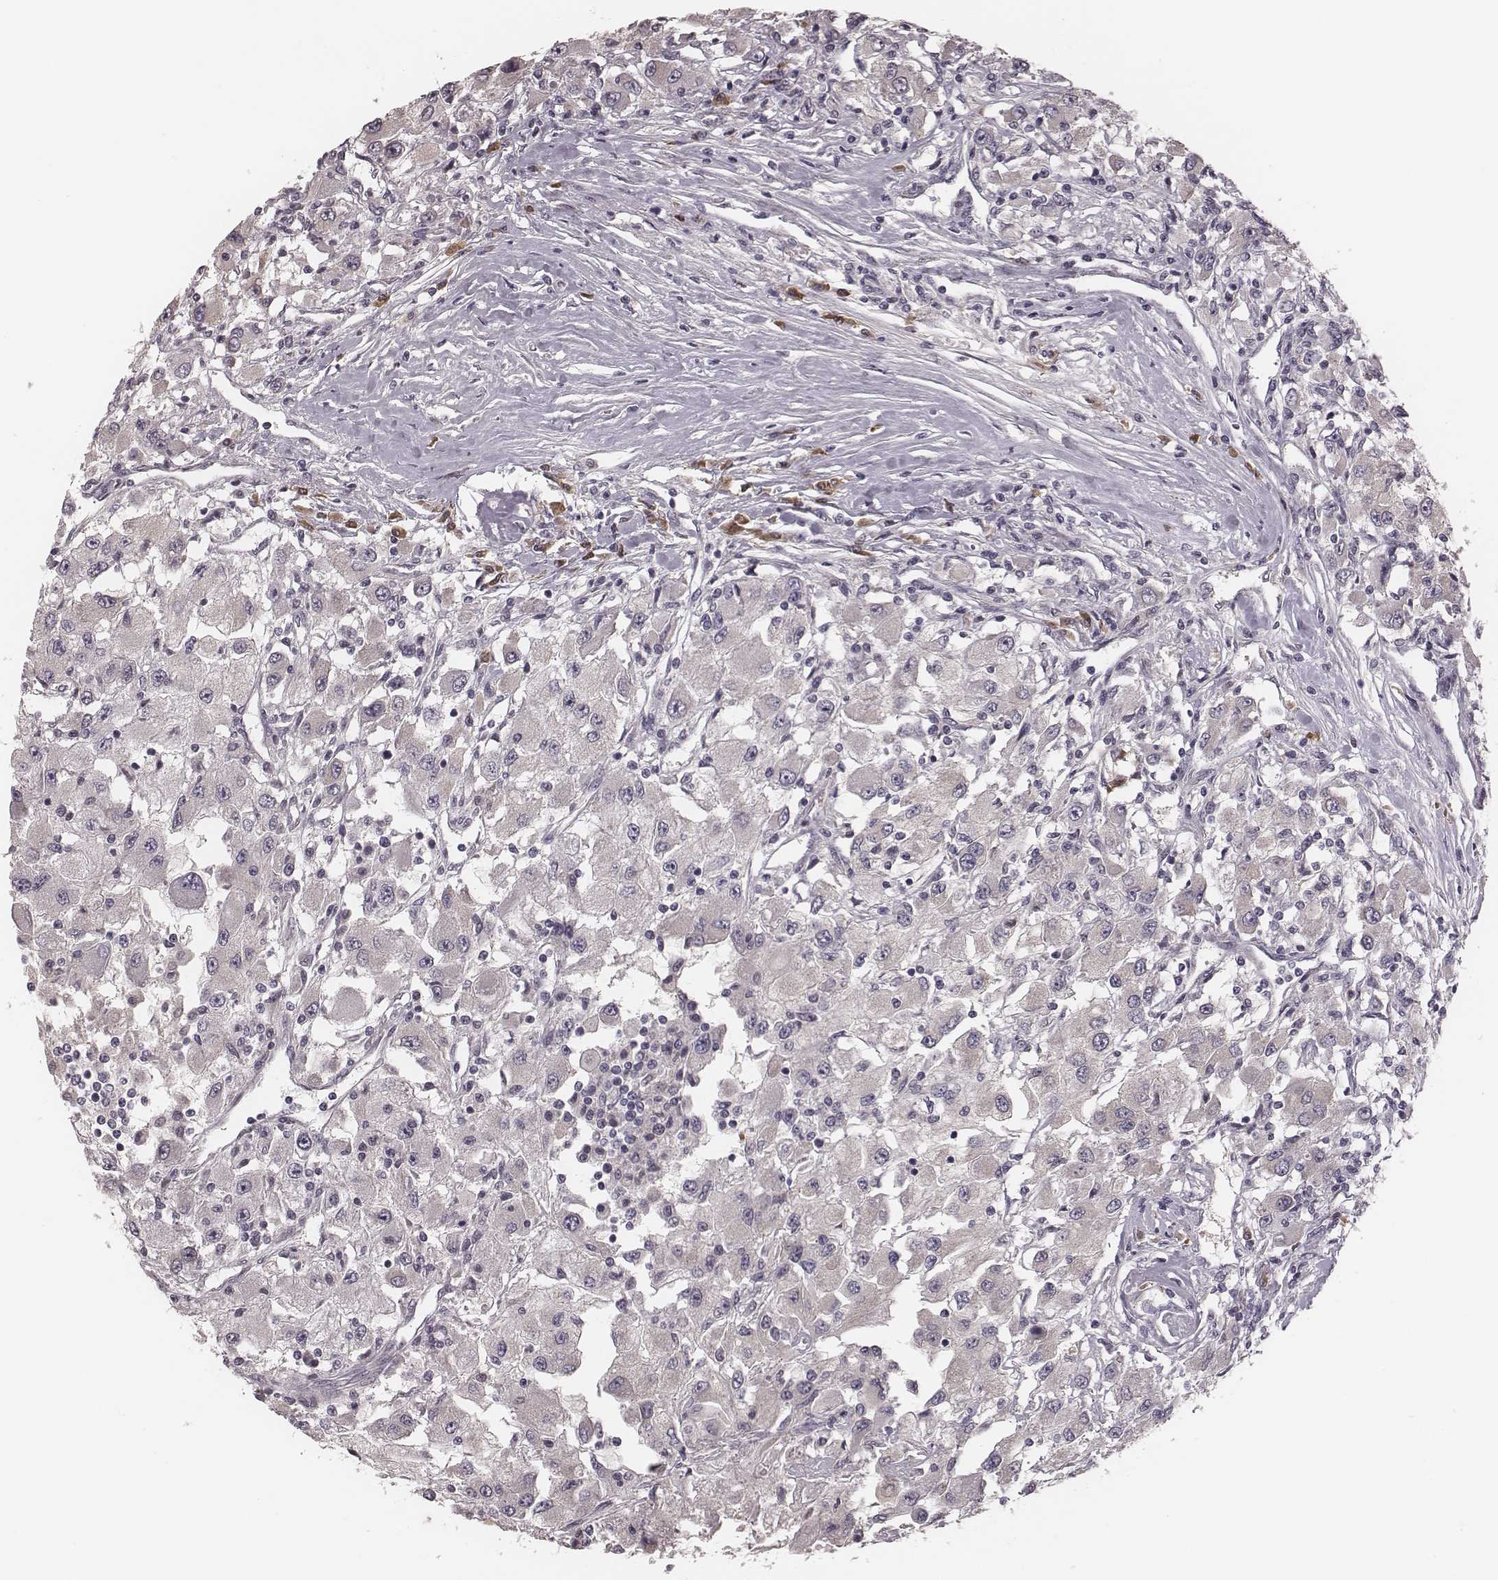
{"staining": {"intensity": "weak", "quantity": "<25%", "location": "cytoplasmic/membranous"}, "tissue": "renal cancer", "cell_type": "Tumor cells", "image_type": "cancer", "snomed": [{"axis": "morphology", "description": "Adenocarcinoma, NOS"}, {"axis": "topography", "description": "Kidney"}], "caption": "This is an immunohistochemistry (IHC) histopathology image of renal cancer. There is no positivity in tumor cells.", "gene": "P2RX5", "patient": {"sex": "female", "age": 67}}